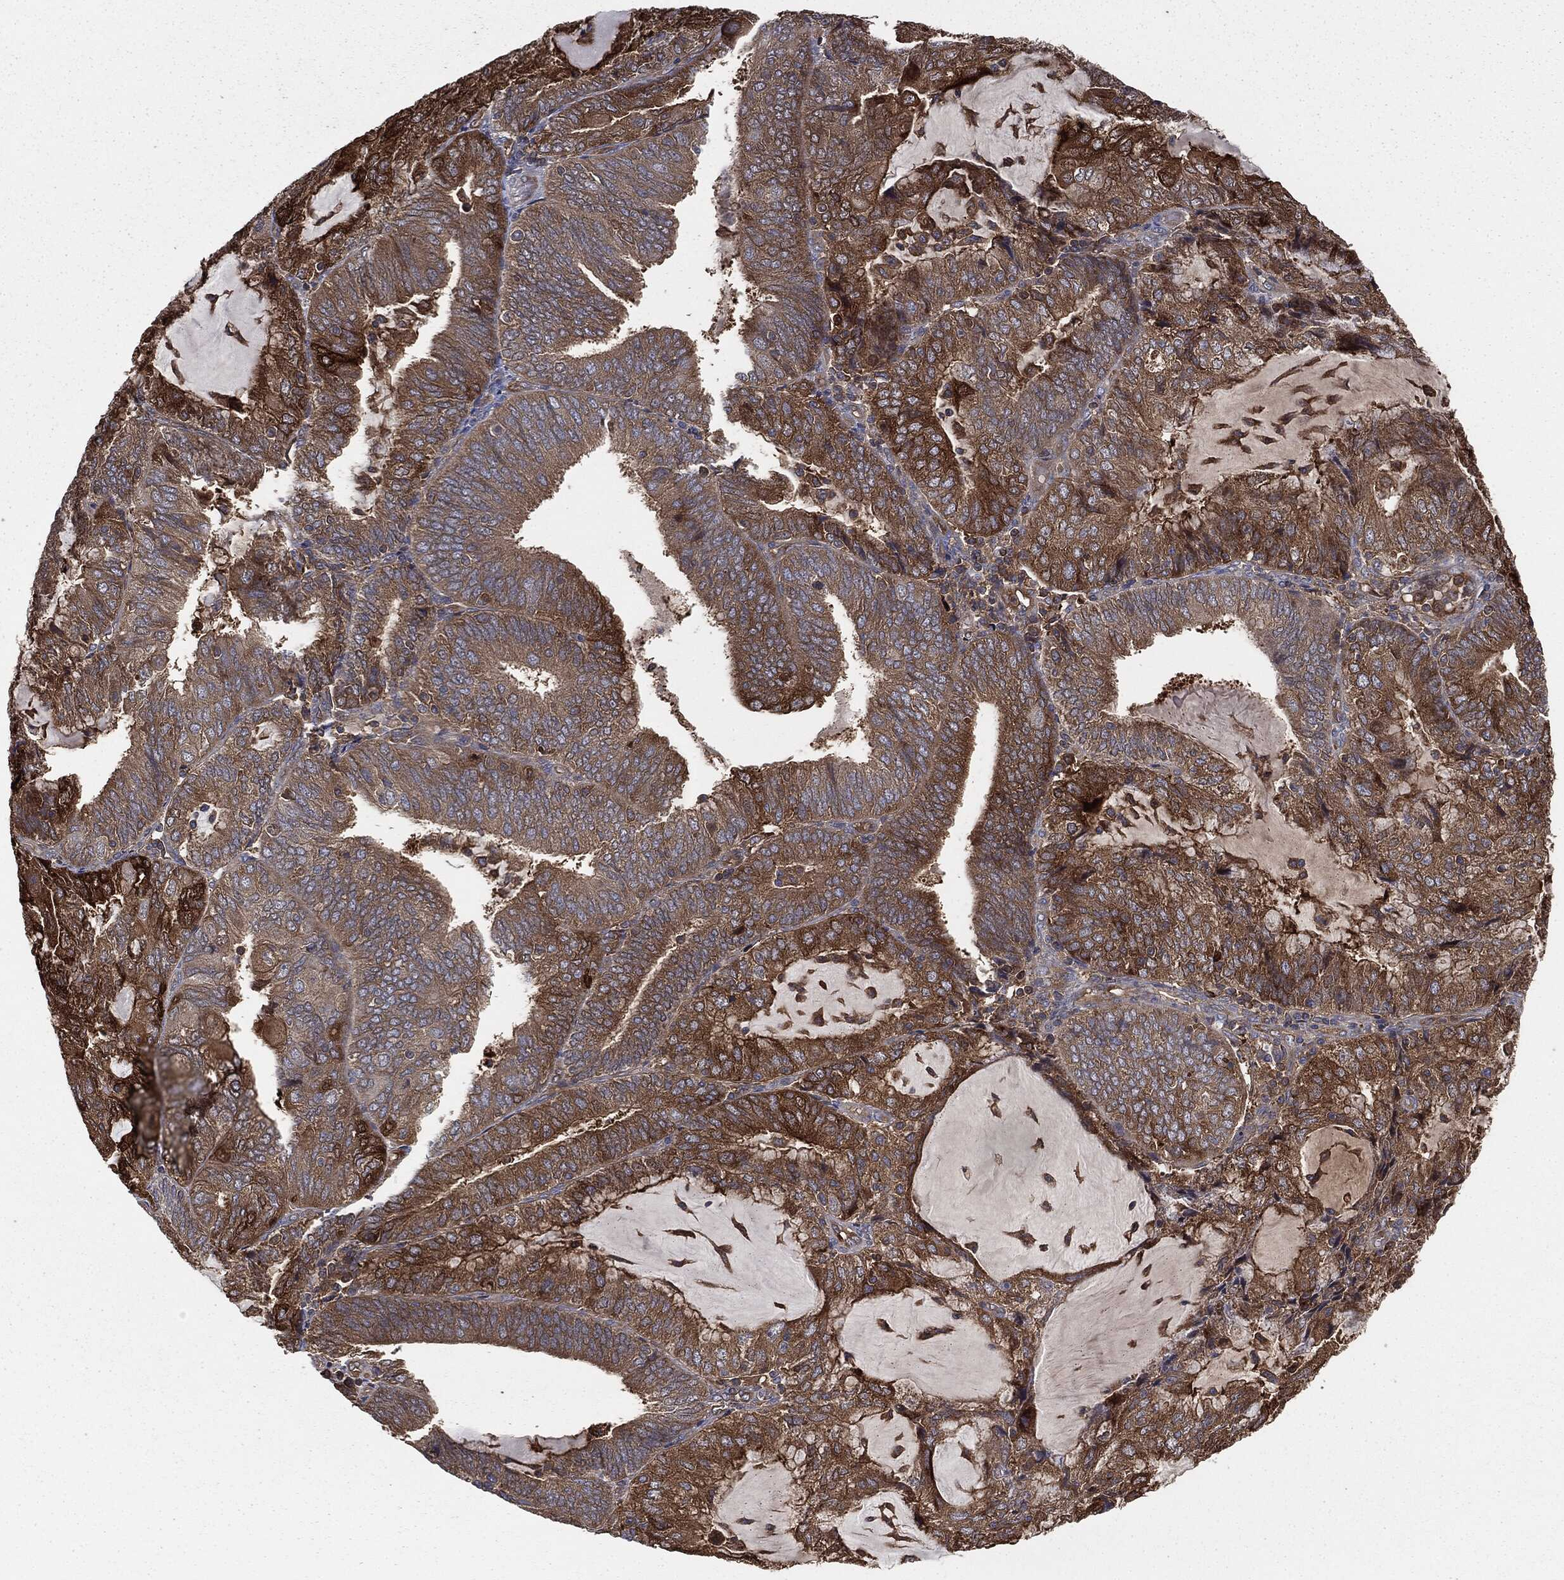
{"staining": {"intensity": "strong", "quantity": "25%-75%", "location": "cytoplasmic/membranous"}, "tissue": "endometrial cancer", "cell_type": "Tumor cells", "image_type": "cancer", "snomed": [{"axis": "morphology", "description": "Adenocarcinoma, NOS"}, {"axis": "topography", "description": "Endometrium"}], "caption": "Endometrial adenocarcinoma stained for a protein (brown) exhibits strong cytoplasmic/membranous positive expression in about 25%-75% of tumor cells.", "gene": "GNB5", "patient": {"sex": "female", "age": 81}}